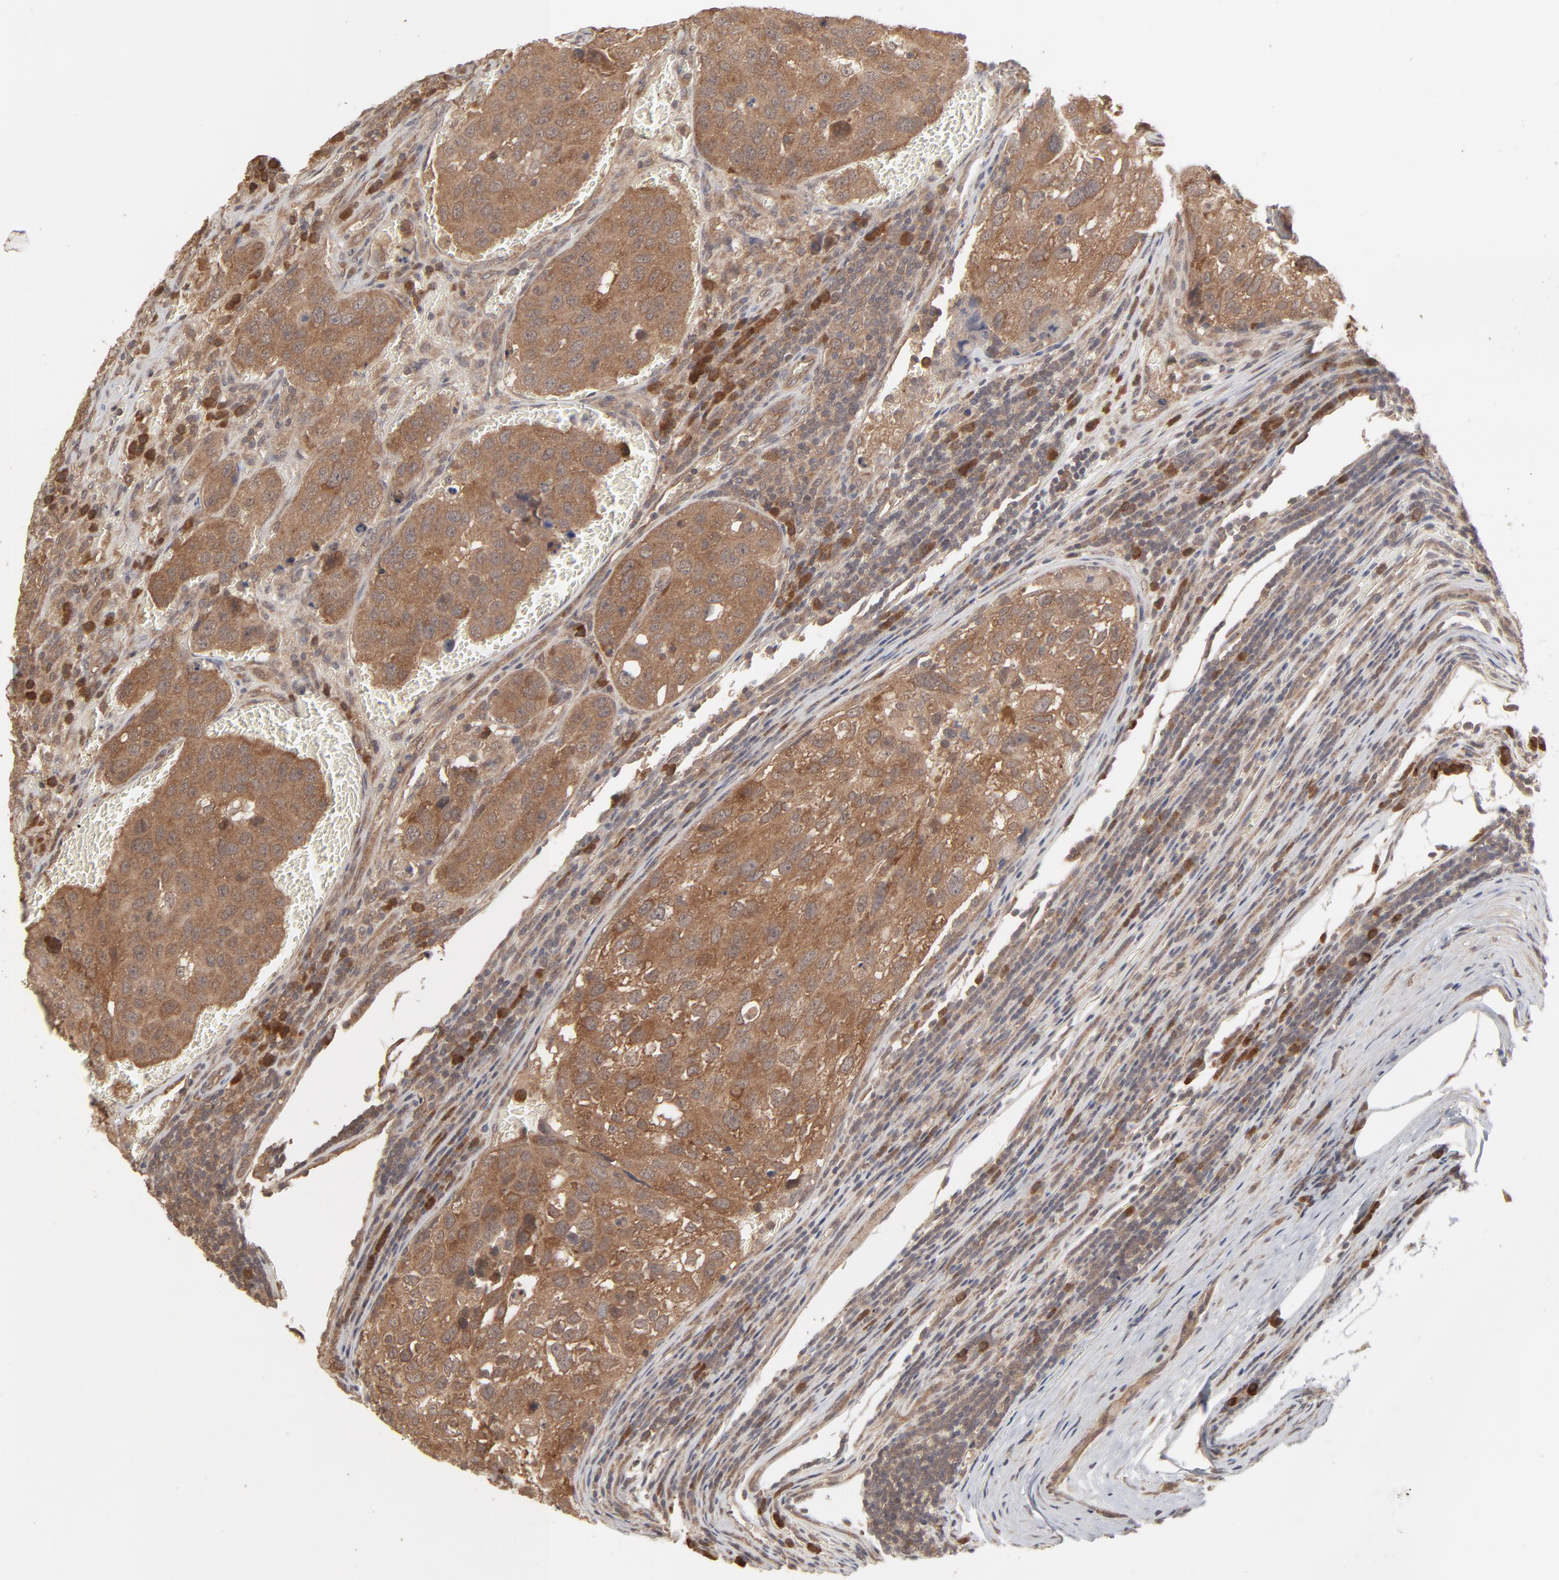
{"staining": {"intensity": "moderate", "quantity": ">75%", "location": "cytoplasmic/membranous"}, "tissue": "urothelial cancer", "cell_type": "Tumor cells", "image_type": "cancer", "snomed": [{"axis": "morphology", "description": "Urothelial carcinoma, High grade"}, {"axis": "topography", "description": "Lymph node"}, {"axis": "topography", "description": "Urinary bladder"}], "caption": "This photomicrograph displays high-grade urothelial carcinoma stained with immunohistochemistry (IHC) to label a protein in brown. The cytoplasmic/membranous of tumor cells show moderate positivity for the protein. Nuclei are counter-stained blue.", "gene": "SCFD1", "patient": {"sex": "male", "age": 51}}